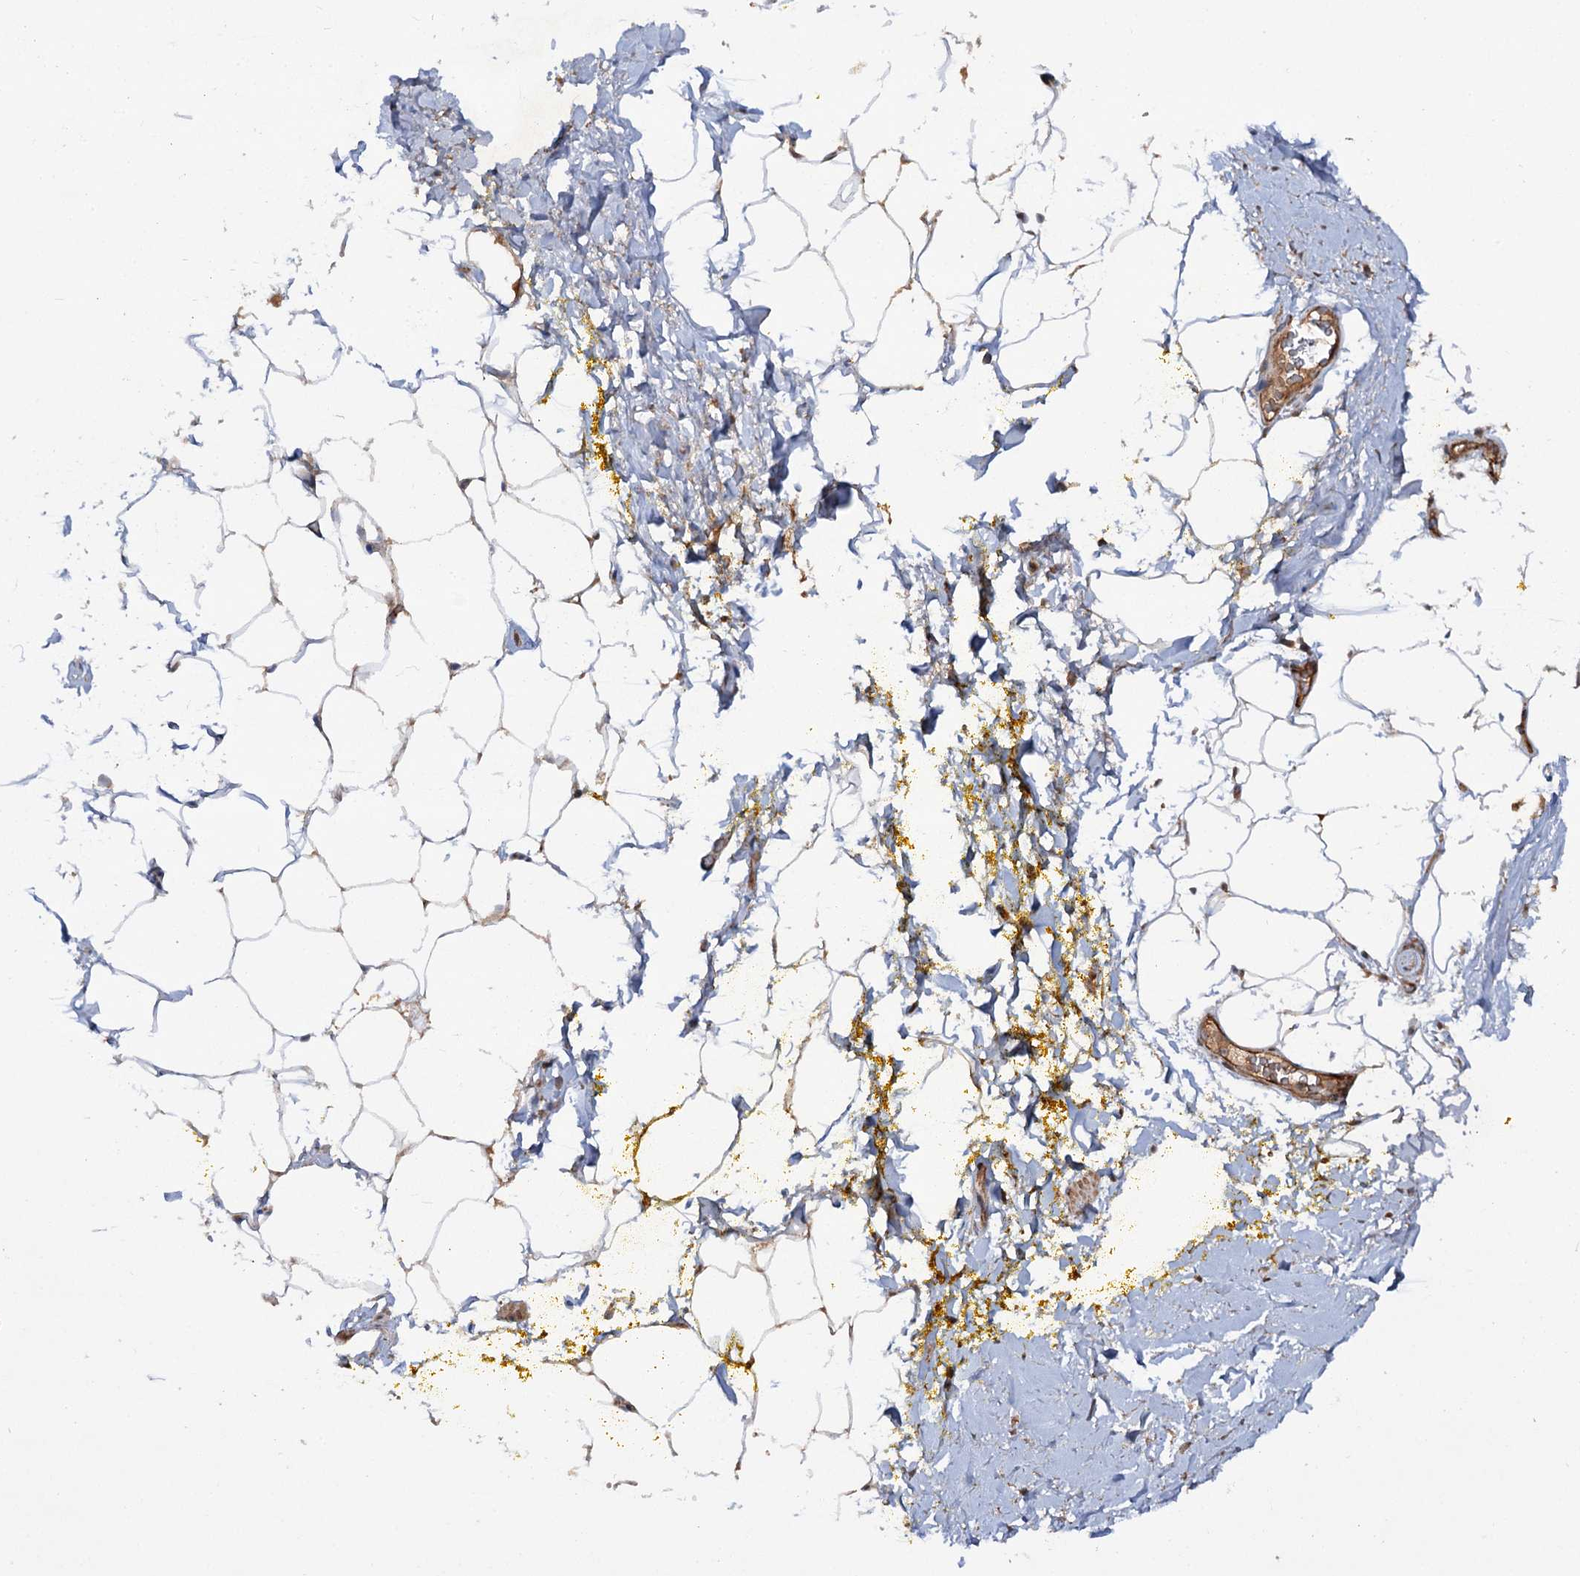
{"staining": {"intensity": "moderate", "quantity": "<25%", "location": "cytoplasmic/membranous"}, "tissue": "adipose tissue", "cell_type": "Adipocytes", "image_type": "normal", "snomed": [{"axis": "morphology", "description": "Normal tissue, NOS"}, {"axis": "morphology", "description": "Adenocarcinoma, Low grade"}, {"axis": "topography", "description": "Prostate"}, {"axis": "topography", "description": "Peripheral nerve tissue"}], "caption": "Adipocytes display moderate cytoplasmic/membranous staining in approximately <25% of cells in benign adipose tissue.", "gene": "ADGRG4", "patient": {"sex": "male", "age": 63}}